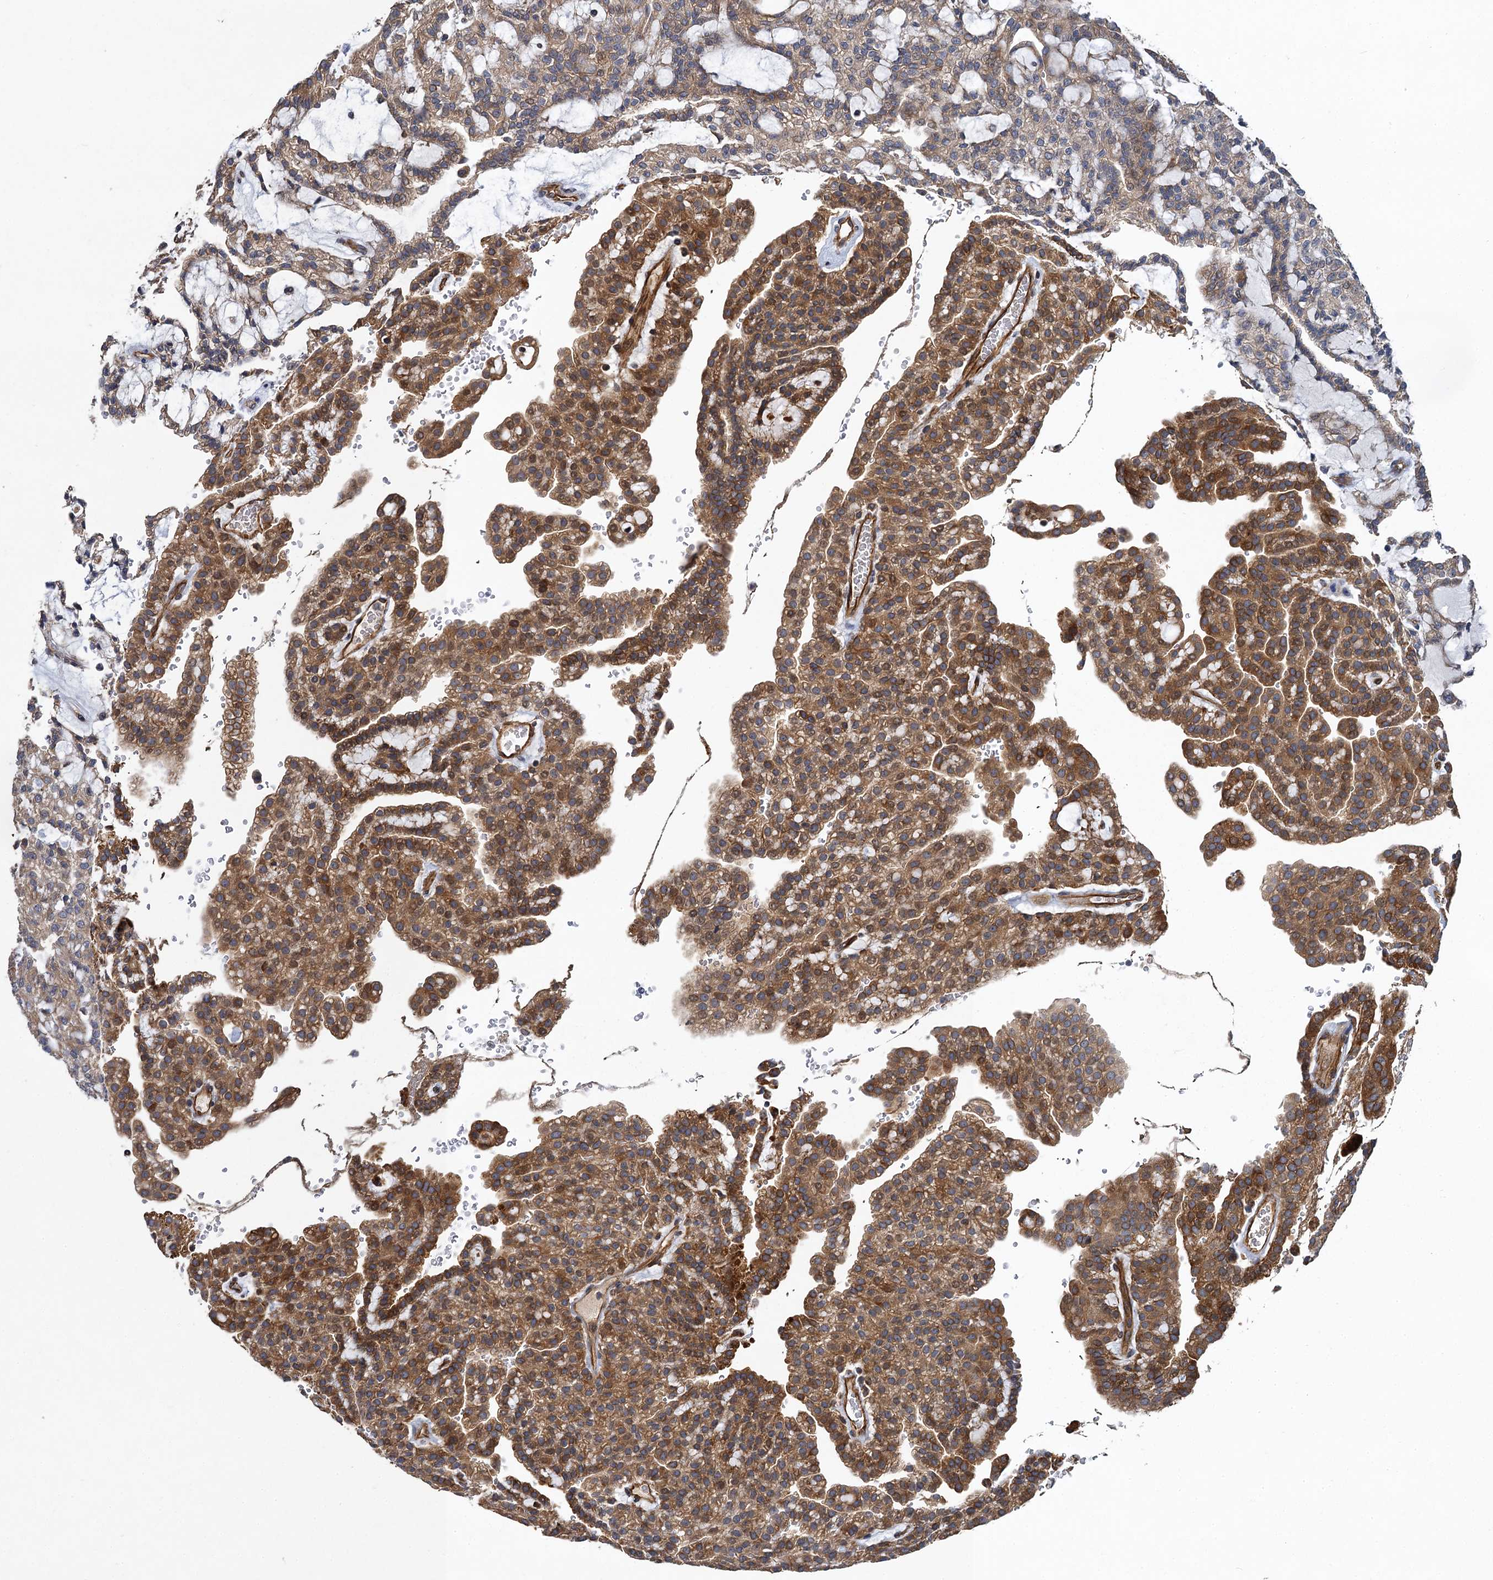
{"staining": {"intensity": "moderate", "quantity": "25%-75%", "location": "cytoplasmic/membranous"}, "tissue": "renal cancer", "cell_type": "Tumor cells", "image_type": "cancer", "snomed": [{"axis": "morphology", "description": "Adenocarcinoma, NOS"}, {"axis": "topography", "description": "Kidney"}], "caption": "A high-resolution histopathology image shows immunohistochemistry (IHC) staining of adenocarcinoma (renal), which exhibits moderate cytoplasmic/membranous expression in about 25%-75% of tumor cells.", "gene": "PJA2", "patient": {"sex": "male", "age": 63}}